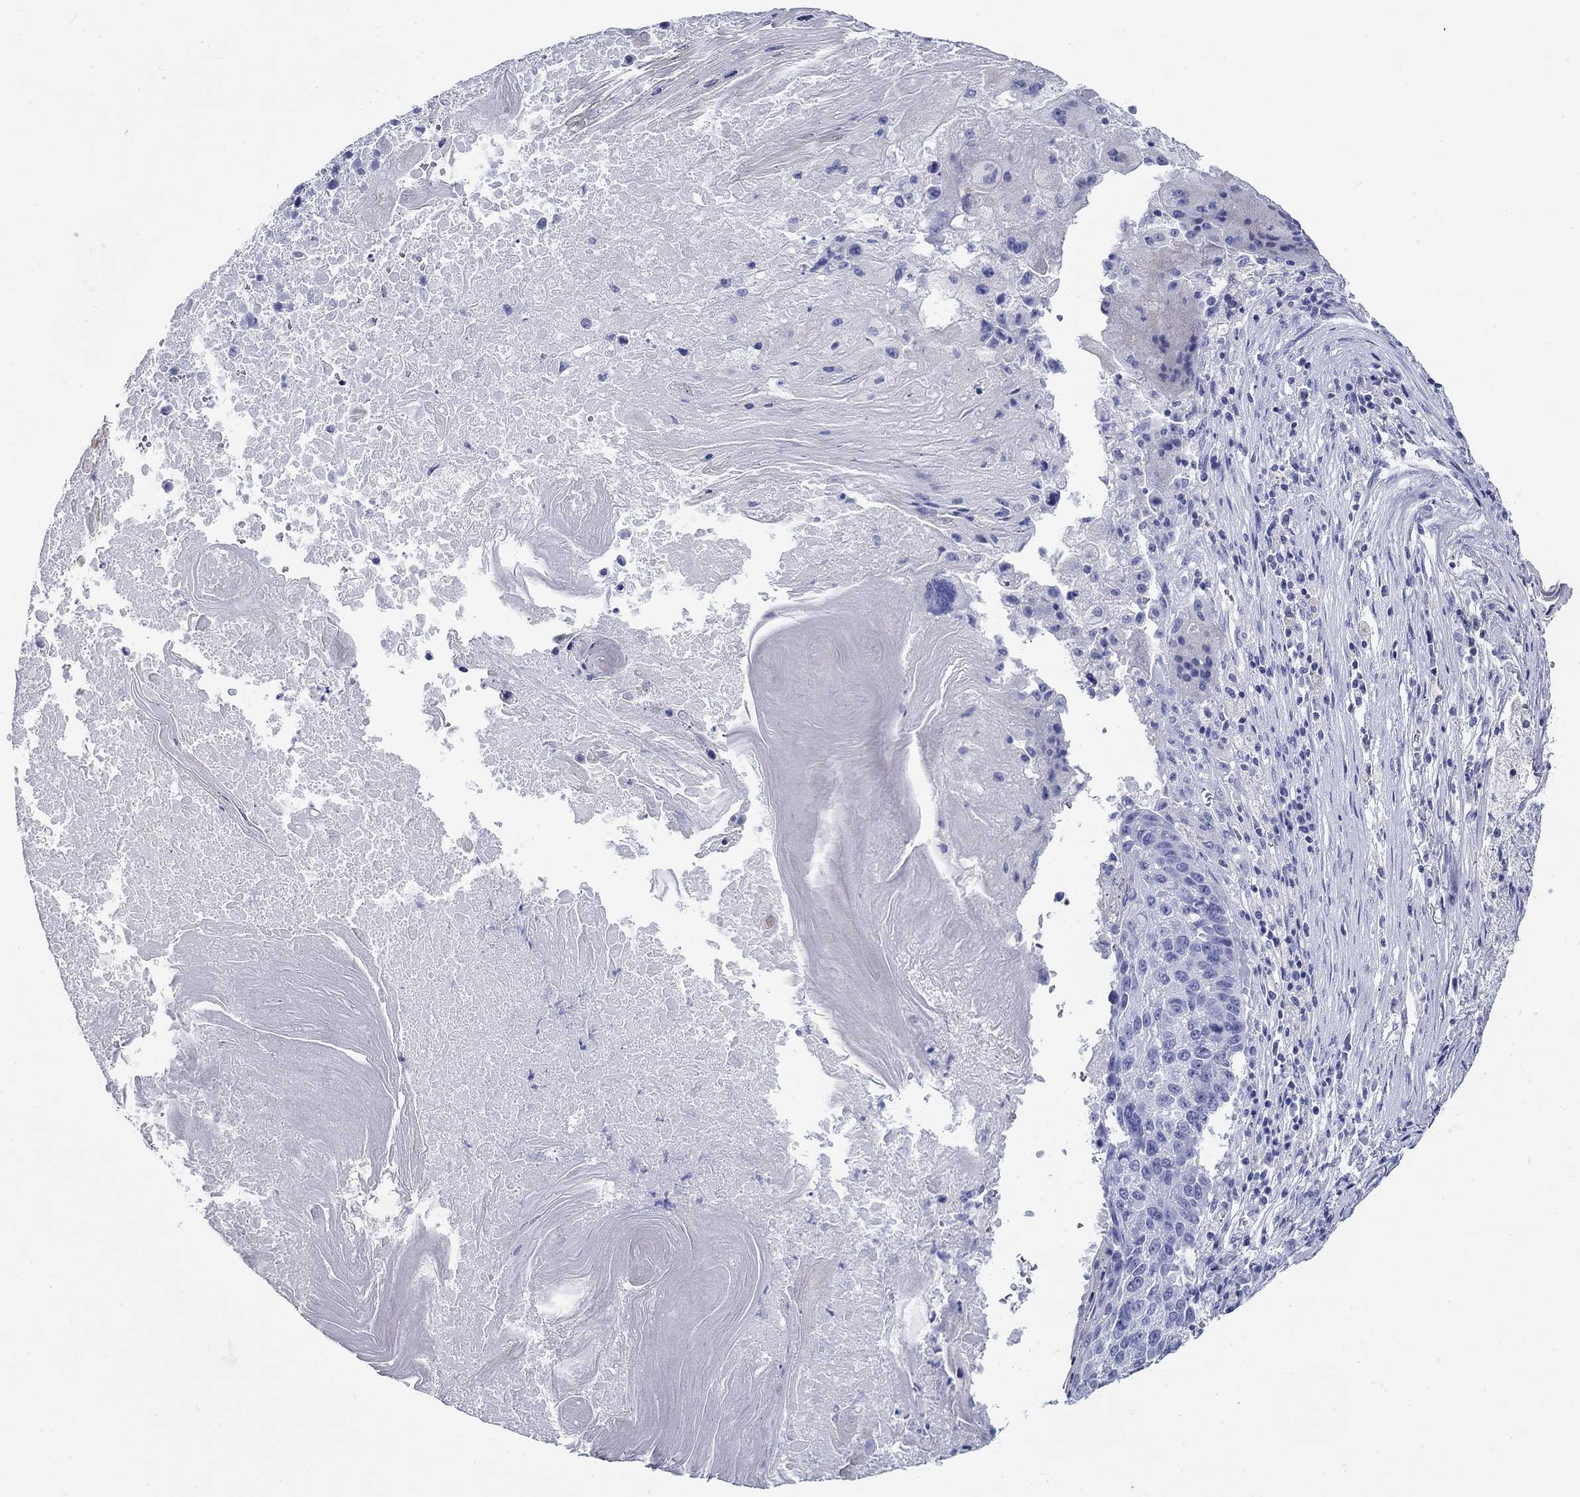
{"staining": {"intensity": "negative", "quantity": "none", "location": "none"}, "tissue": "lung cancer", "cell_type": "Tumor cells", "image_type": "cancer", "snomed": [{"axis": "morphology", "description": "Squamous cell carcinoma, NOS"}, {"axis": "topography", "description": "Lung"}], "caption": "DAB (3,3'-diaminobenzidine) immunohistochemical staining of squamous cell carcinoma (lung) shows no significant positivity in tumor cells.", "gene": "CRYGS", "patient": {"sex": "male", "age": 73}}